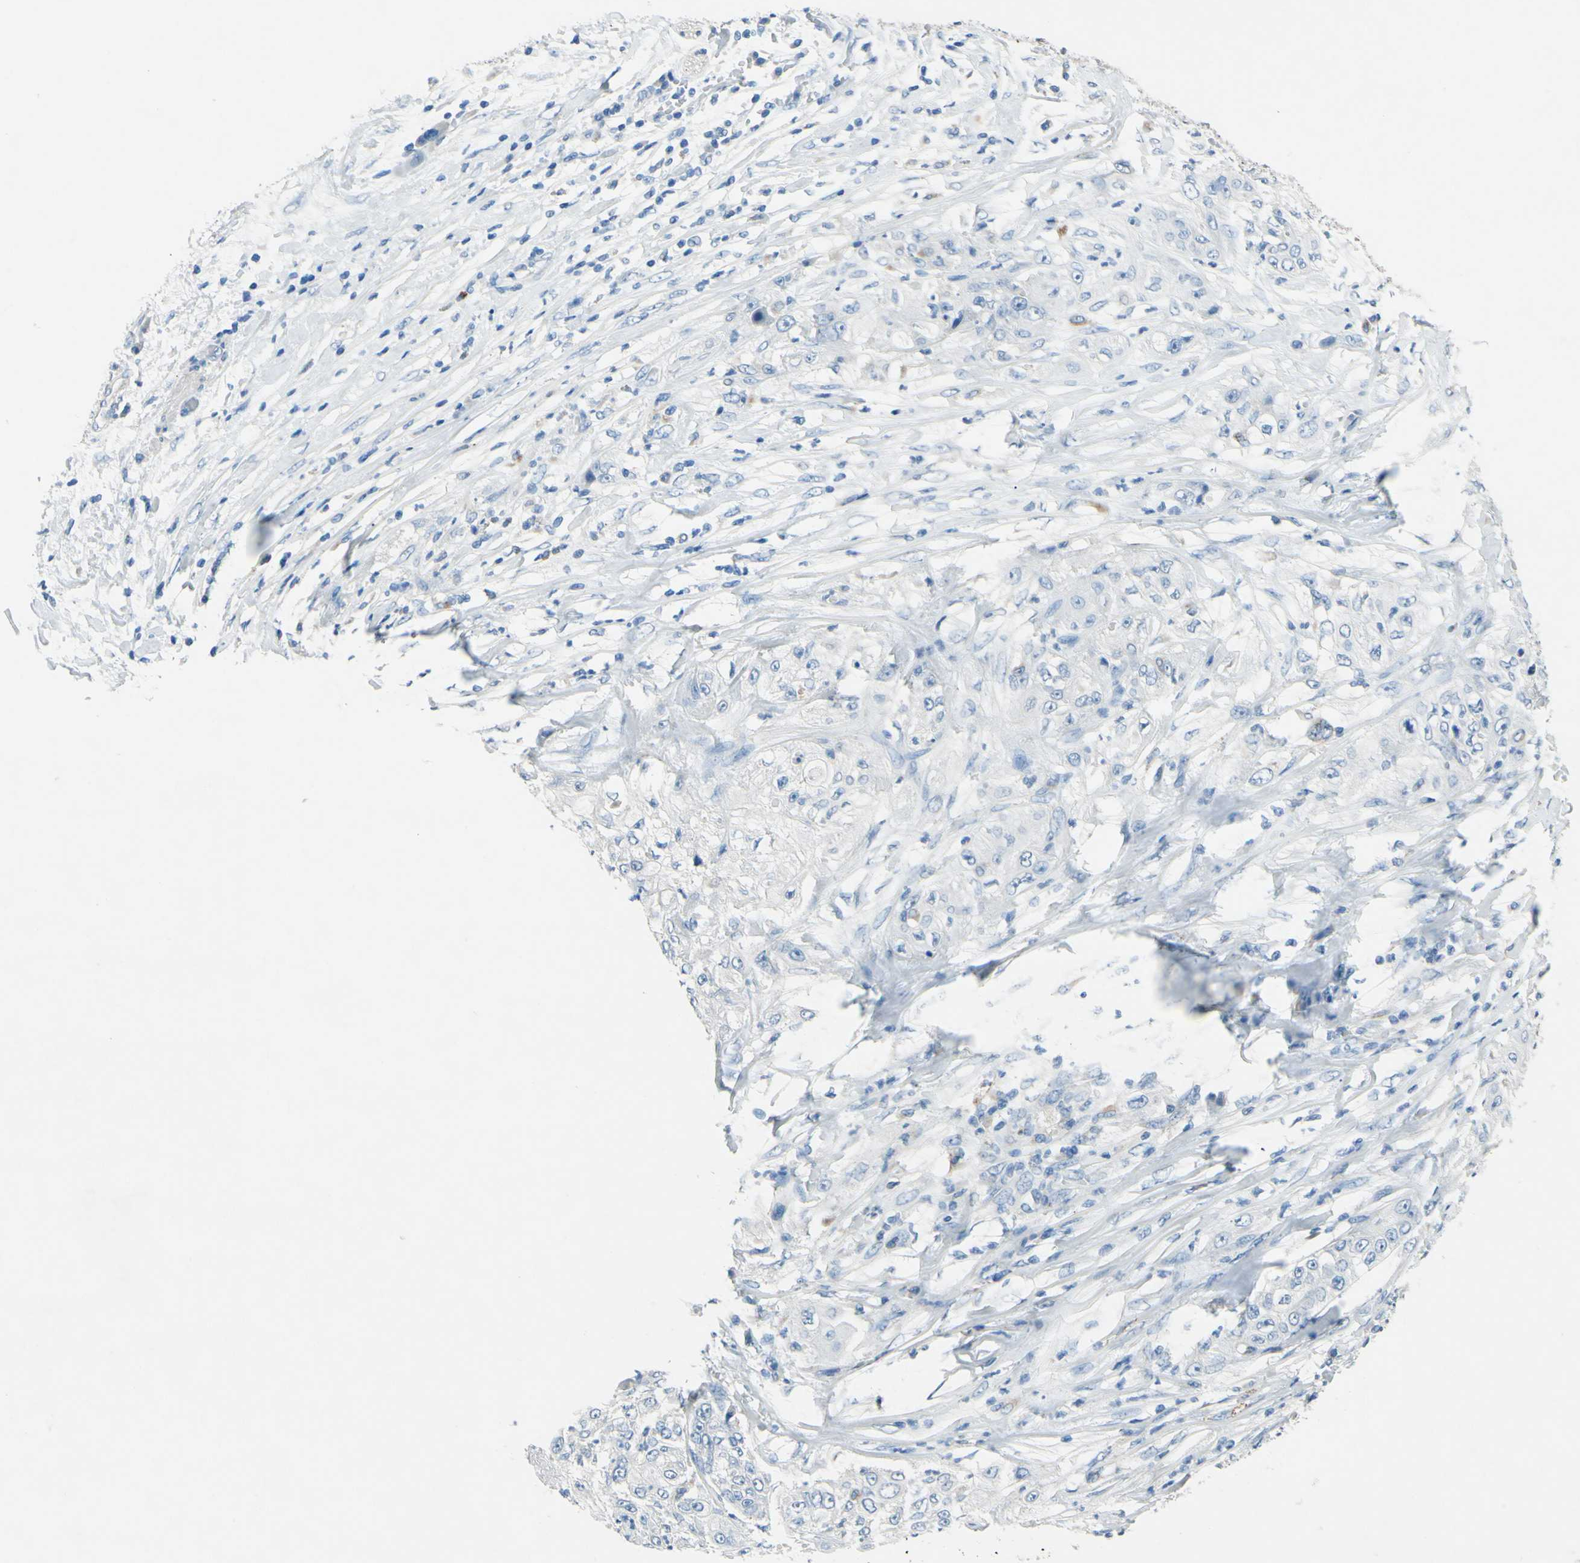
{"staining": {"intensity": "negative", "quantity": "none", "location": "none"}, "tissue": "lung cancer", "cell_type": "Tumor cells", "image_type": "cancer", "snomed": [{"axis": "morphology", "description": "Inflammation, NOS"}, {"axis": "morphology", "description": "Squamous cell carcinoma, NOS"}, {"axis": "topography", "description": "Lymph node"}, {"axis": "topography", "description": "Soft tissue"}, {"axis": "topography", "description": "Lung"}], "caption": "The IHC micrograph has no significant expression in tumor cells of lung cancer (squamous cell carcinoma) tissue. The staining was performed using DAB (3,3'-diaminobenzidine) to visualize the protein expression in brown, while the nuclei were stained in blue with hematoxylin (Magnification: 20x).", "gene": "CDH10", "patient": {"sex": "male", "age": 66}}